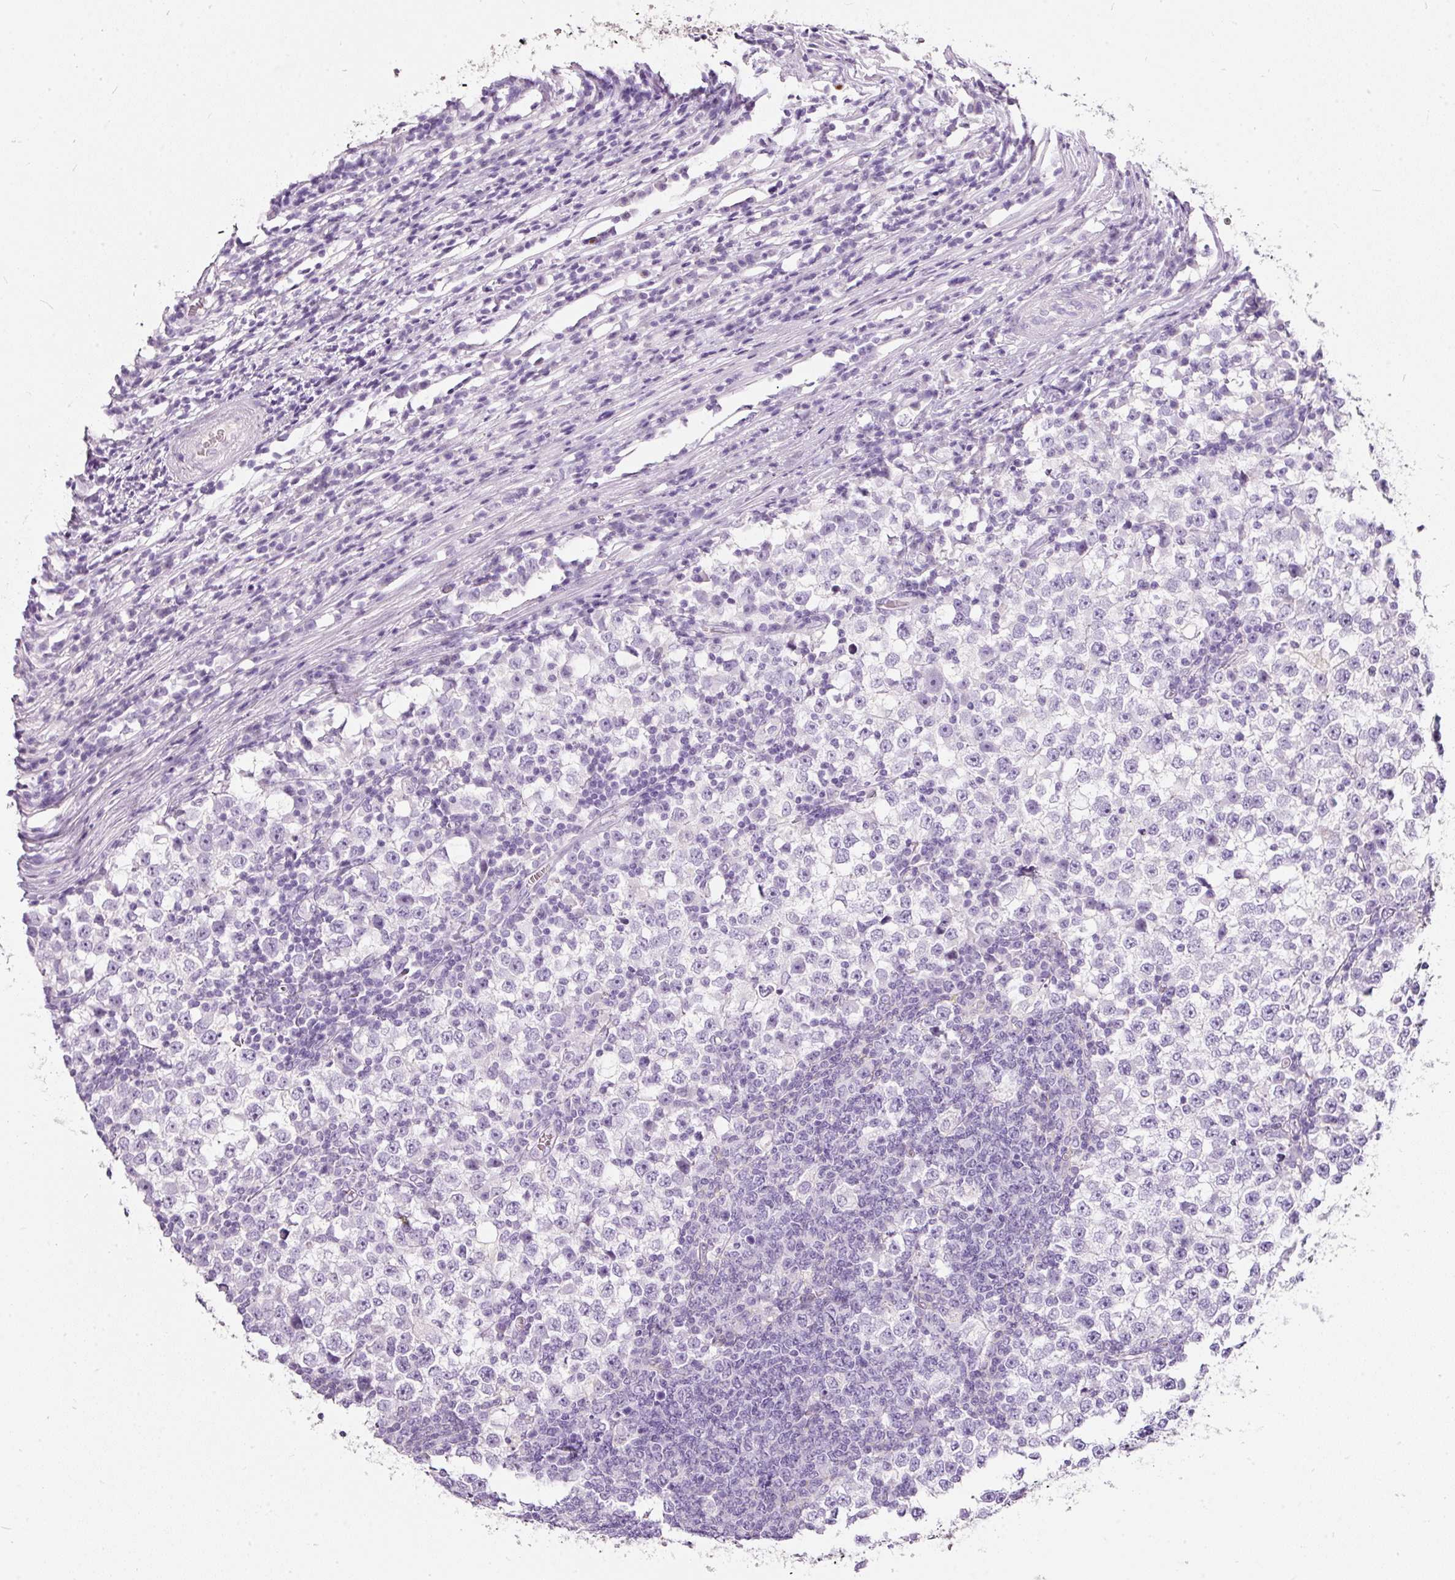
{"staining": {"intensity": "negative", "quantity": "none", "location": "none"}, "tissue": "testis cancer", "cell_type": "Tumor cells", "image_type": "cancer", "snomed": [{"axis": "morphology", "description": "Seminoma, NOS"}, {"axis": "topography", "description": "Testis"}], "caption": "This is a photomicrograph of immunohistochemistry (IHC) staining of testis cancer, which shows no positivity in tumor cells.", "gene": "DNM1", "patient": {"sex": "male", "age": 65}}